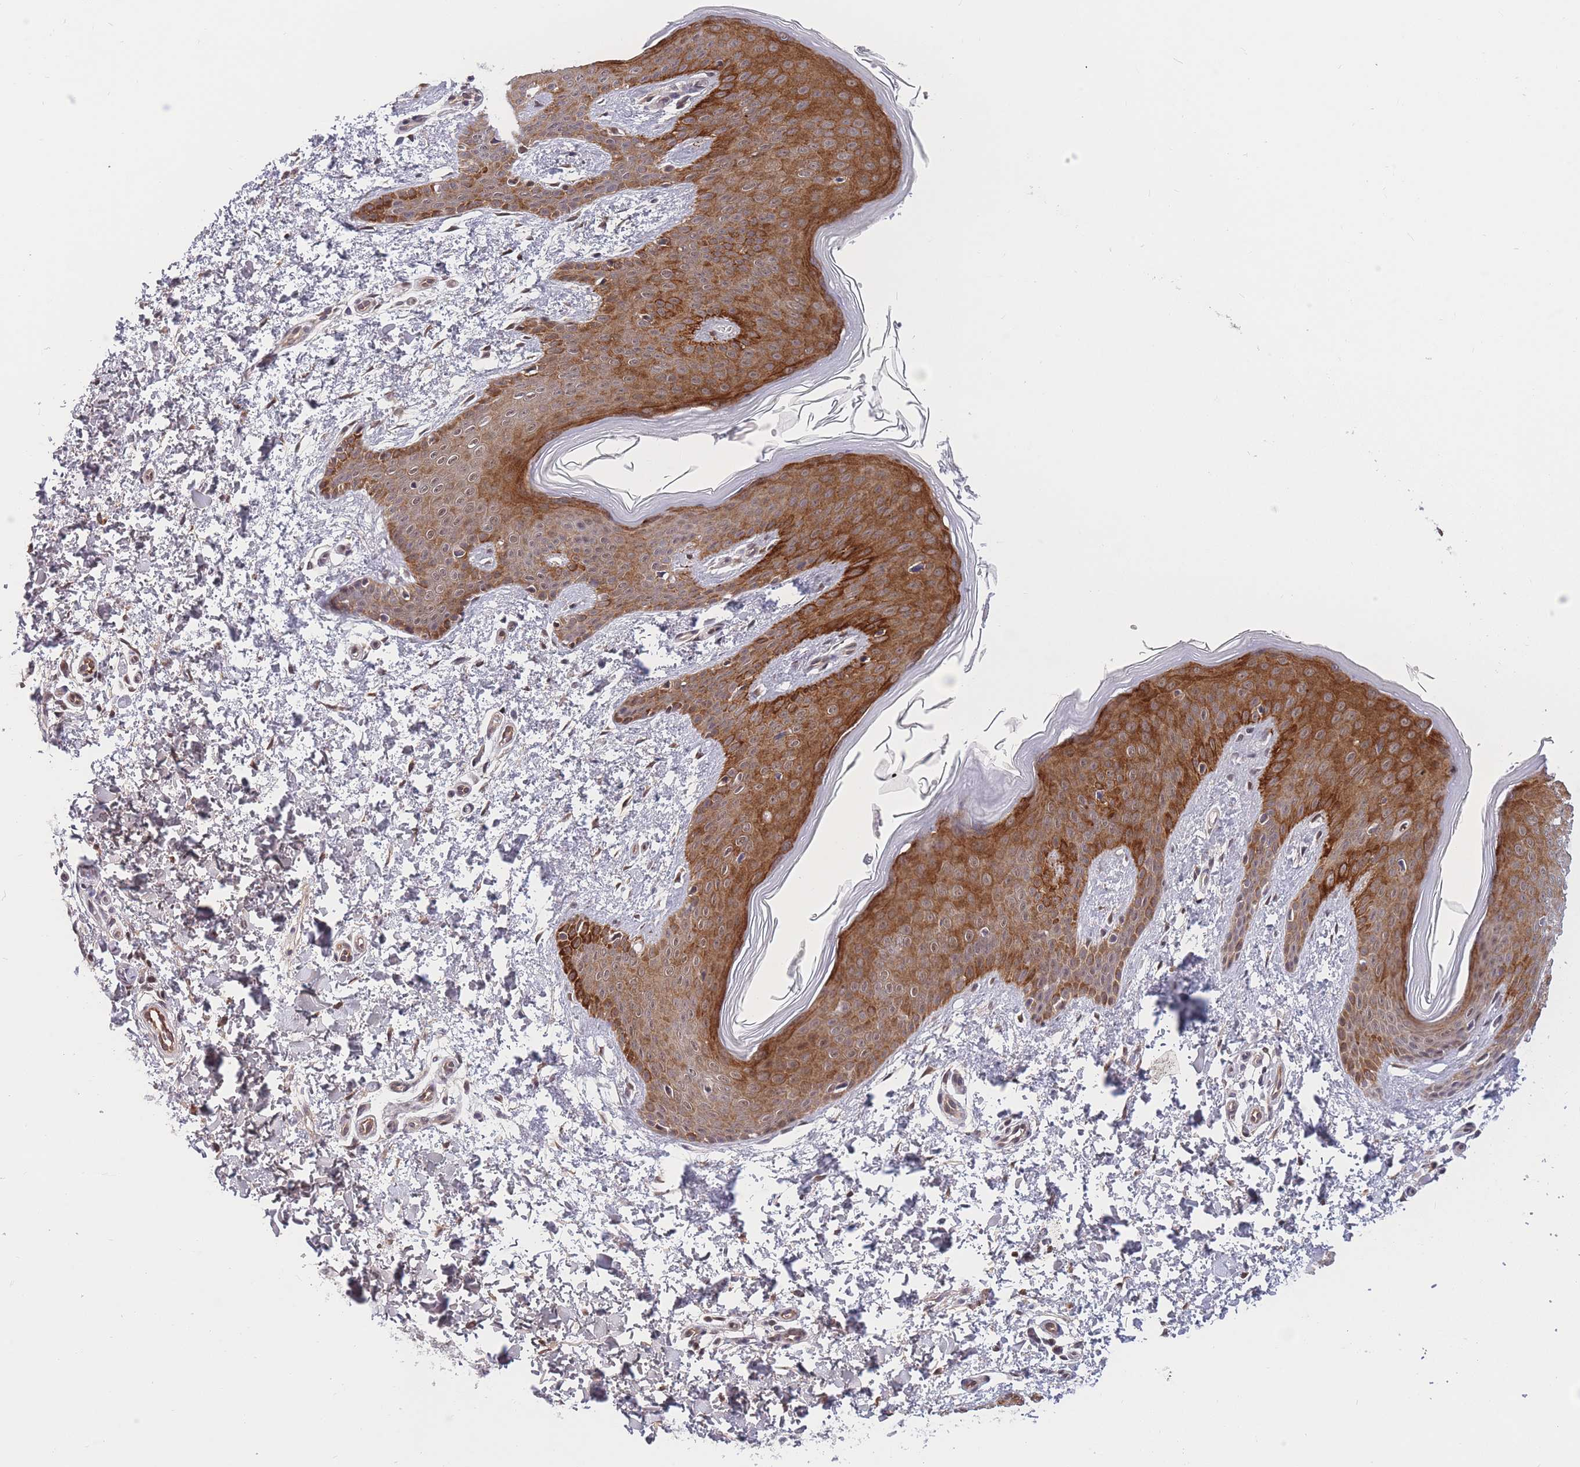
{"staining": {"intensity": "weak", "quantity": ">75%", "location": "cytoplasmic/membranous,nuclear"}, "tissue": "skin", "cell_type": "Fibroblasts", "image_type": "normal", "snomed": [{"axis": "morphology", "description": "Normal tissue, NOS"}, {"axis": "topography", "description": "Skin"}], "caption": "Weak cytoplasmic/membranous,nuclear staining for a protein is appreciated in approximately >75% of fibroblasts of unremarkable skin using immunohistochemistry (IHC).", "gene": "BCL9L", "patient": {"sex": "male", "age": 36}}